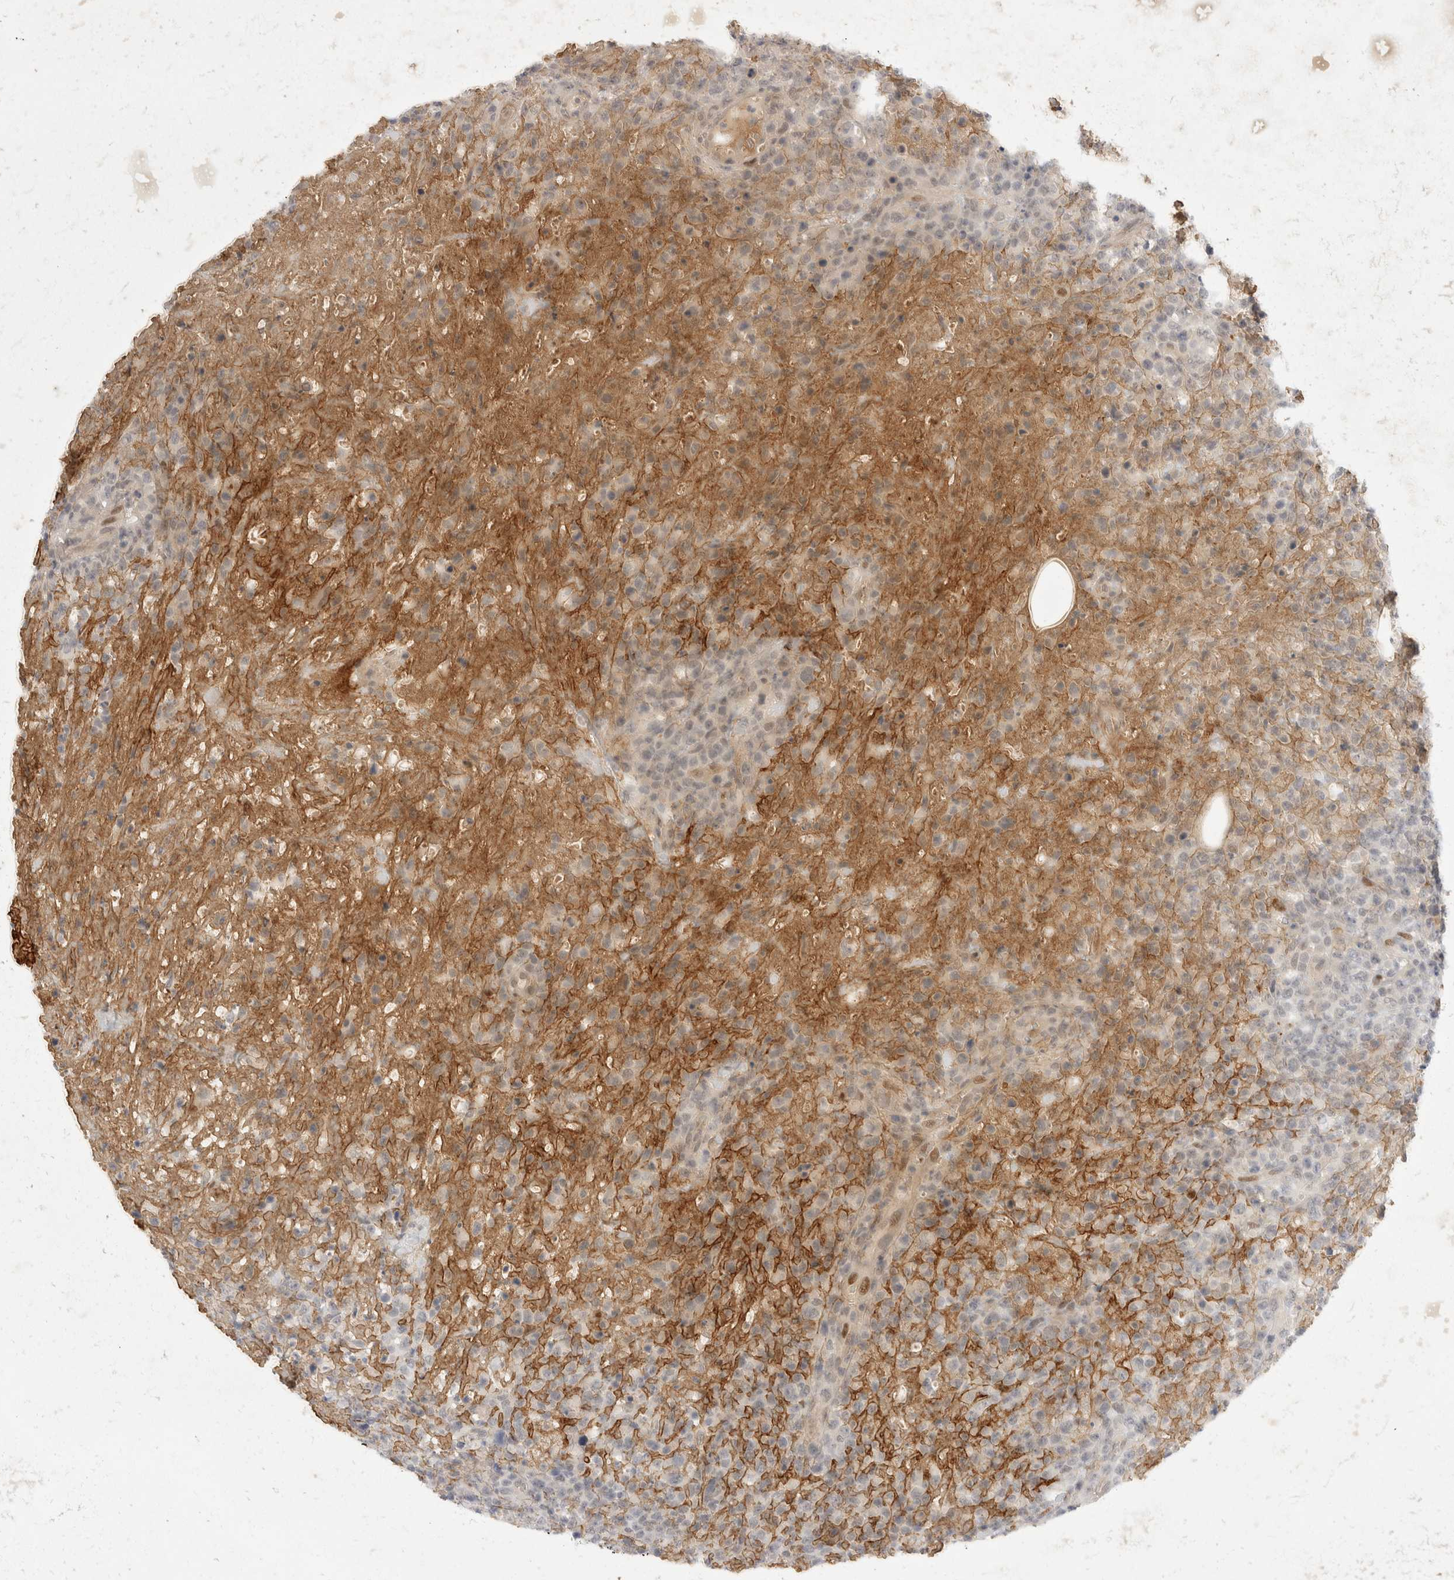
{"staining": {"intensity": "moderate", "quantity": "25%-75%", "location": "cytoplasmic/membranous"}, "tissue": "lymphoma", "cell_type": "Tumor cells", "image_type": "cancer", "snomed": [{"axis": "morphology", "description": "Malignant lymphoma, non-Hodgkin's type, High grade"}, {"axis": "topography", "description": "Colon"}], "caption": "The immunohistochemical stain shows moderate cytoplasmic/membranous expression in tumor cells of lymphoma tissue.", "gene": "TOM1L2", "patient": {"sex": "female", "age": 53}}